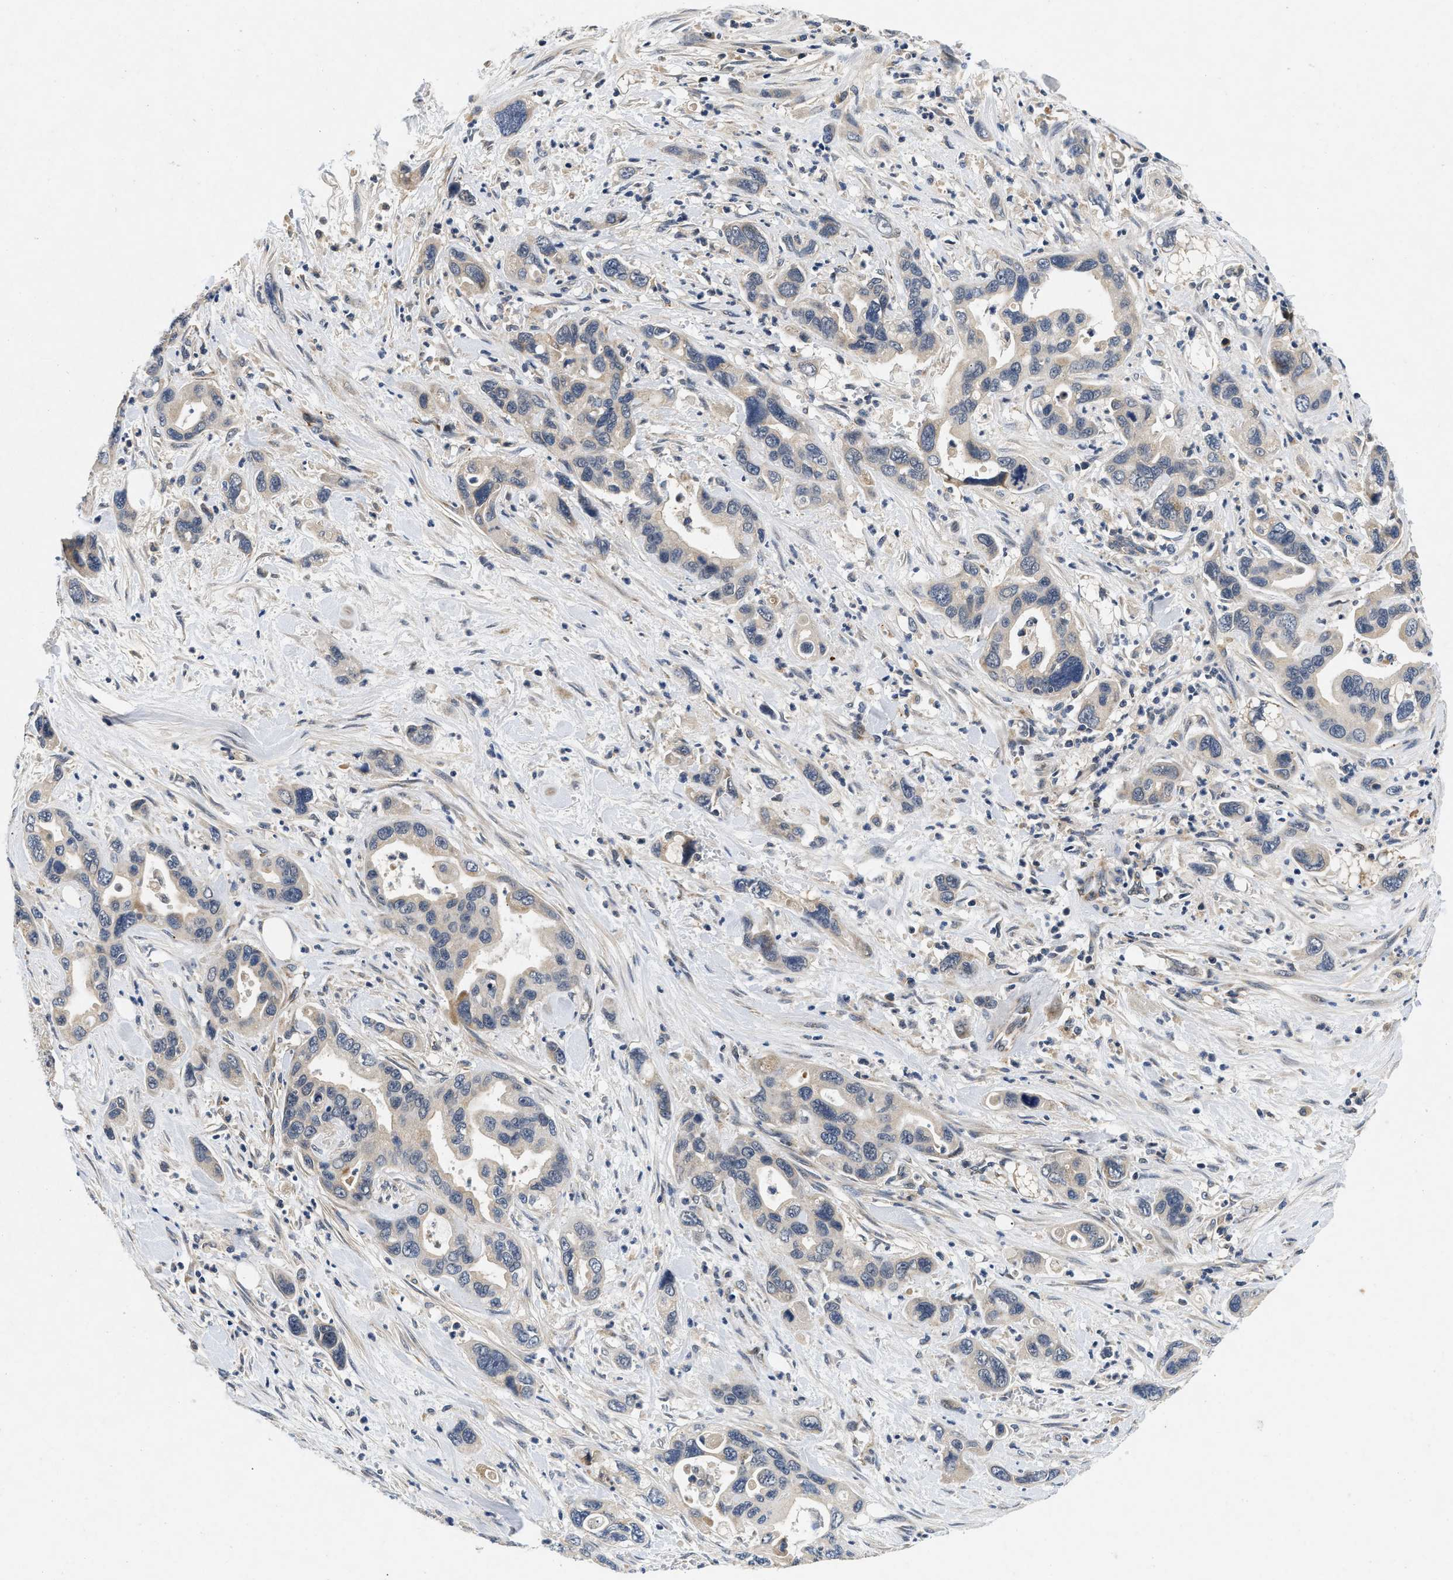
{"staining": {"intensity": "negative", "quantity": "none", "location": "none"}, "tissue": "pancreatic cancer", "cell_type": "Tumor cells", "image_type": "cancer", "snomed": [{"axis": "morphology", "description": "Adenocarcinoma, NOS"}, {"axis": "topography", "description": "Pancreas"}], "caption": "A micrograph of human adenocarcinoma (pancreatic) is negative for staining in tumor cells.", "gene": "PDP1", "patient": {"sex": "female", "age": 70}}